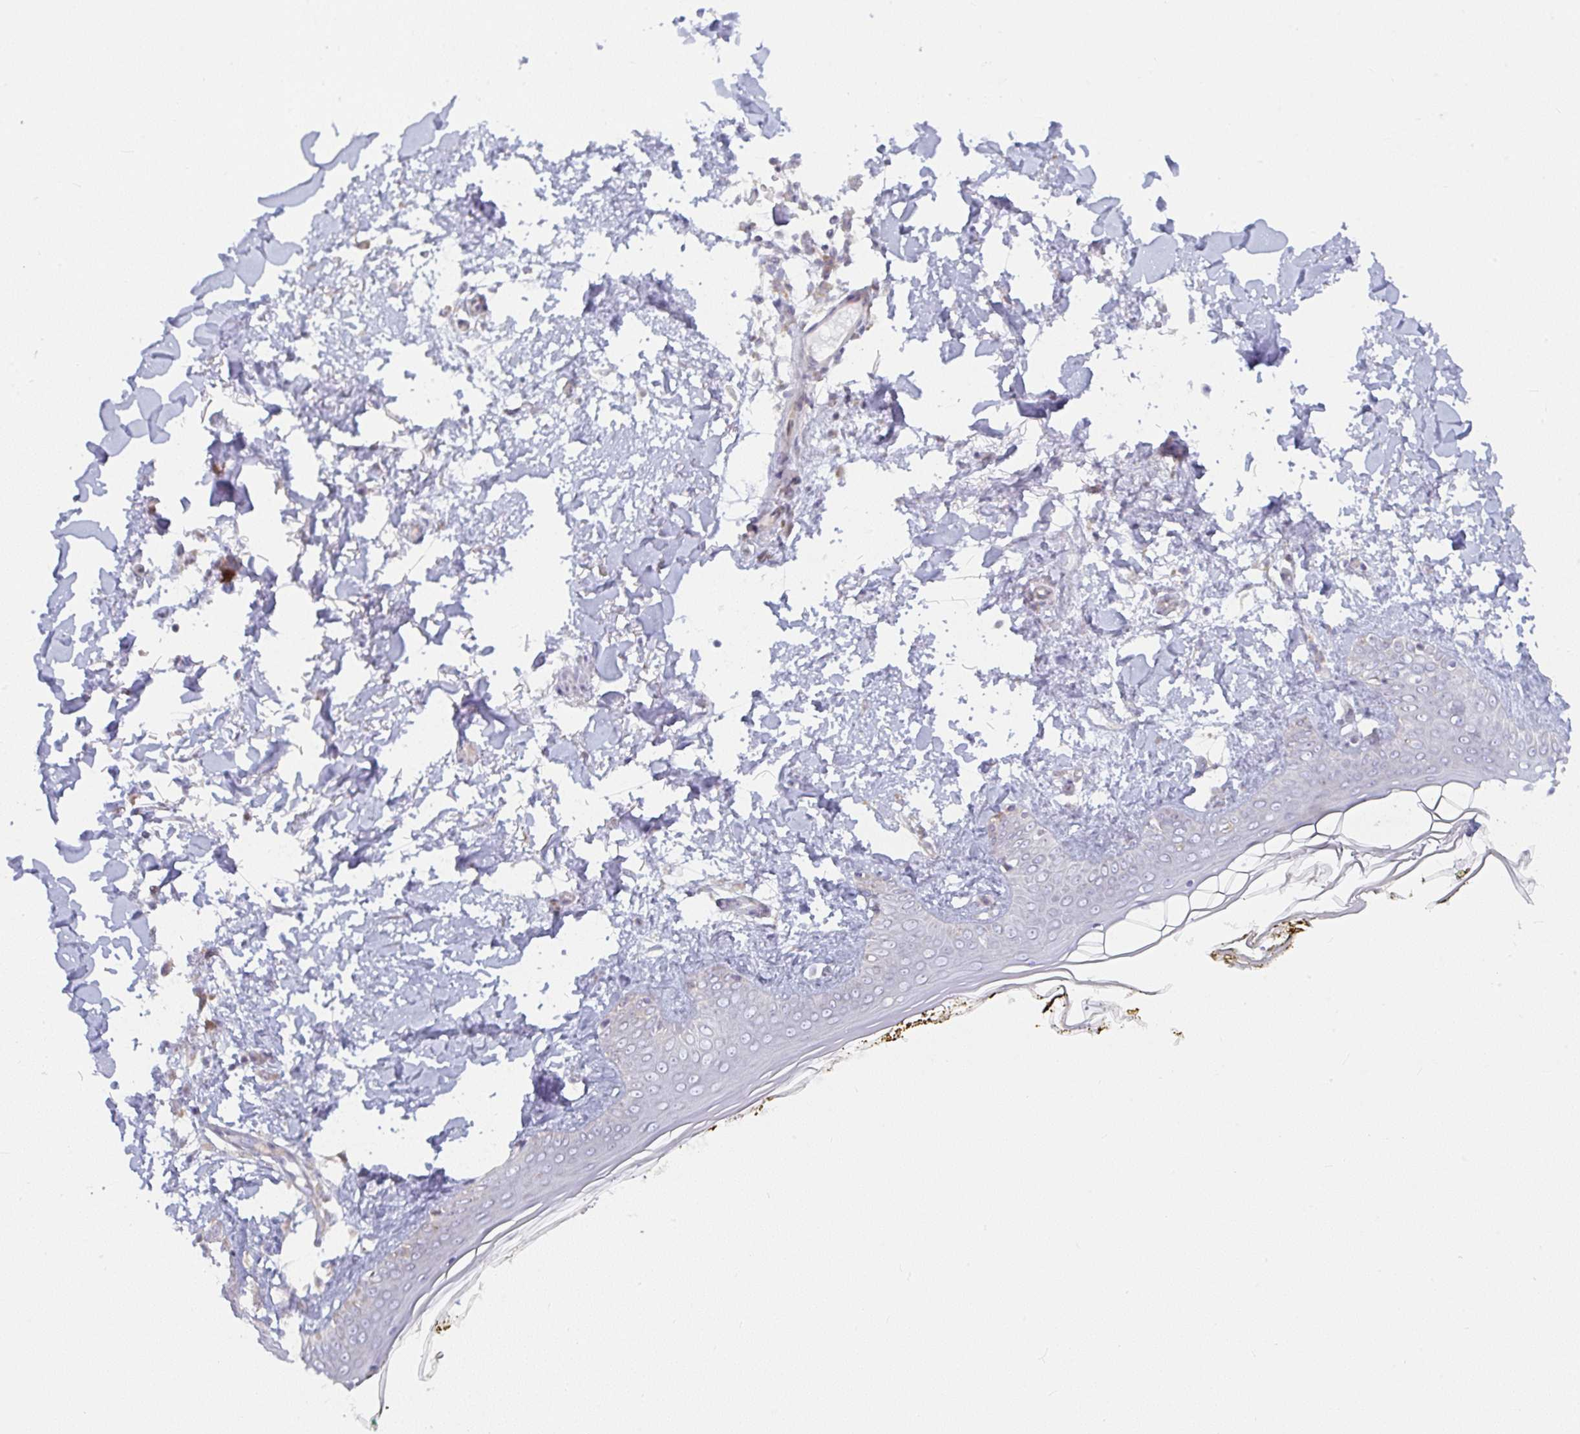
{"staining": {"intensity": "moderate", "quantity": "25%-75%", "location": "cytoplasmic/membranous"}, "tissue": "skin", "cell_type": "Fibroblasts", "image_type": "normal", "snomed": [{"axis": "morphology", "description": "Normal tissue, NOS"}, {"axis": "topography", "description": "Skin"}], "caption": "Immunohistochemistry (IHC) image of unremarkable human skin stained for a protein (brown), which exhibits medium levels of moderate cytoplasmic/membranous expression in about 25%-75% of fibroblasts.", "gene": "MOB1A", "patient": {"sex": "female", "age": 34}}